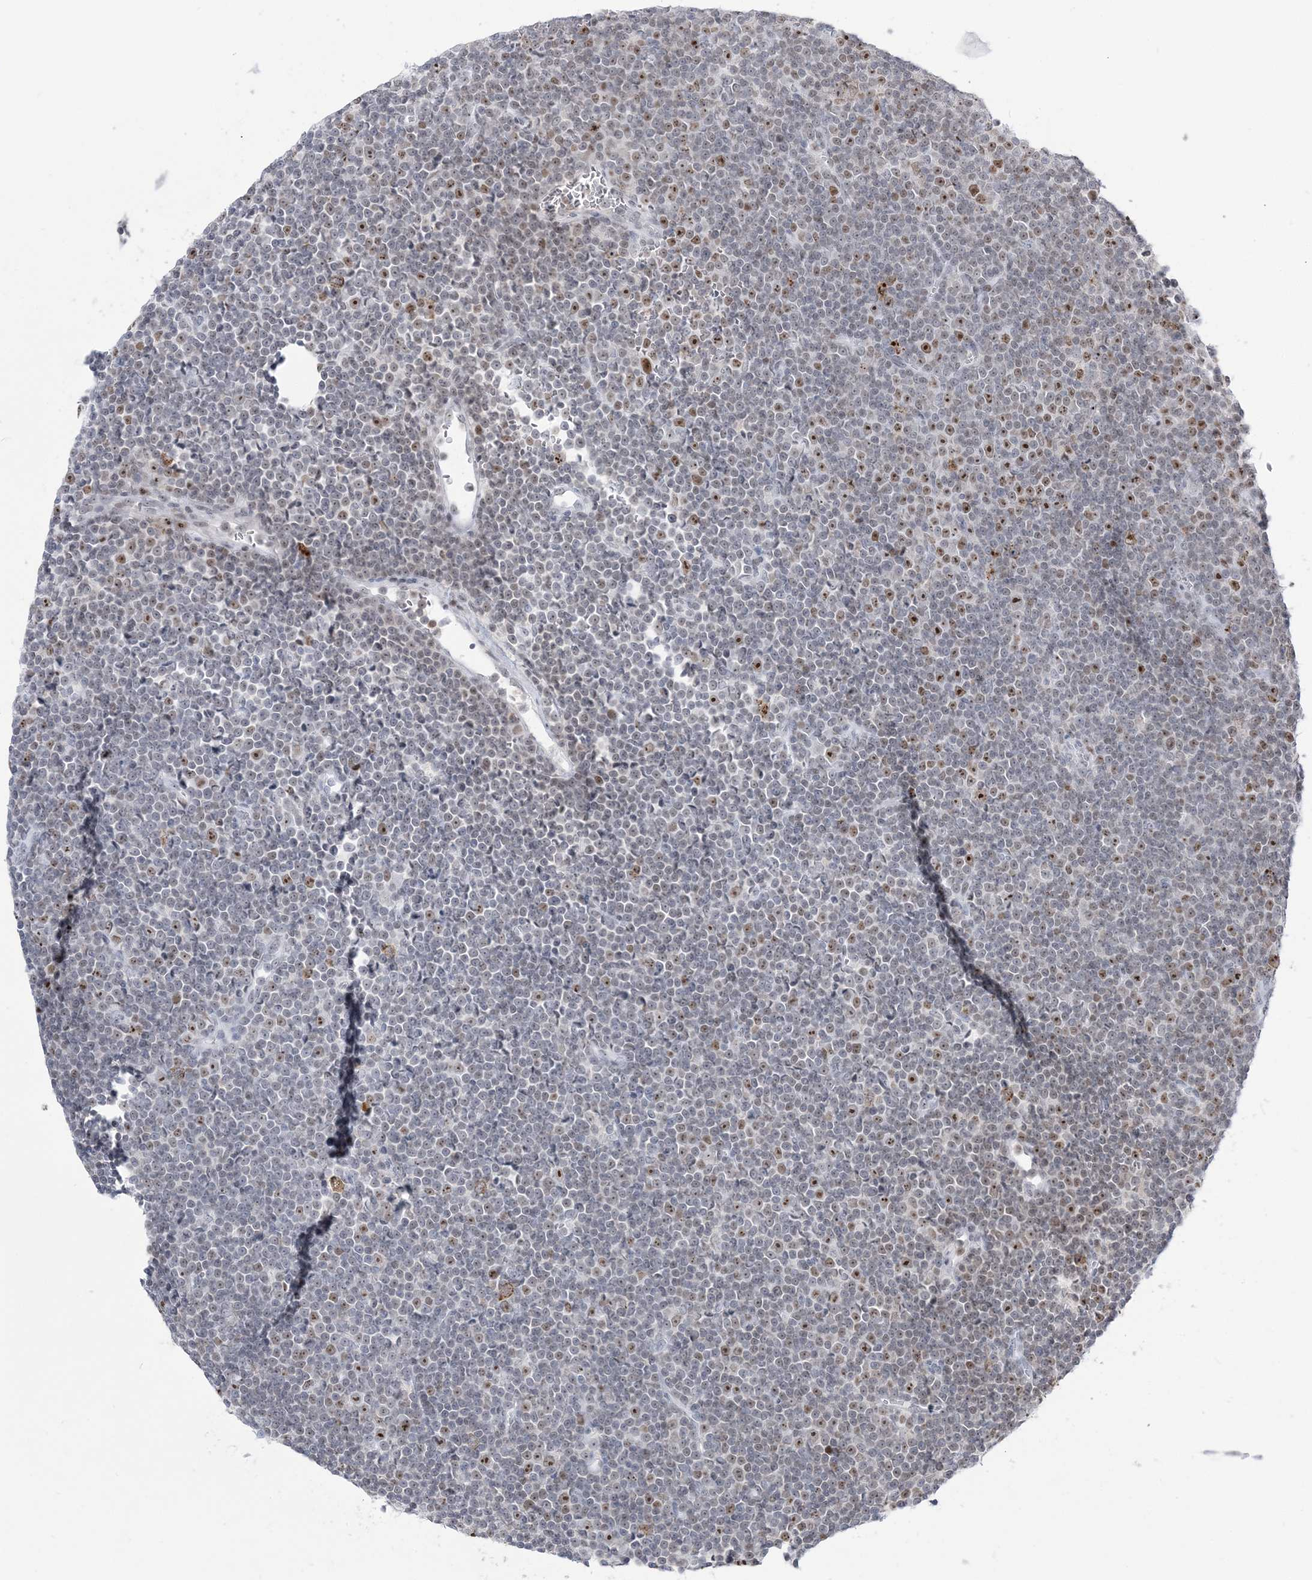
{"staining": {"intensity": "strong", "quantity": "25%-75%", "location": "nuclear"}, "tissue": "lymphoma", "cell_type": "Tumor cells", "image_type": "cancer", "snomed": [{"axis": "morphology", "description": "Malignant lymphoma, non-Hodgkin's type, Low grade"}, {"axis": "topography", "description": "Lymph node"}], "caption": "Protein staining demonstrates strong nuclear staining in approximately 25%-75% of tumor cells in lymphoma.", "gene": "DDX21", "patient": {"sex": "female", "age": 67}}